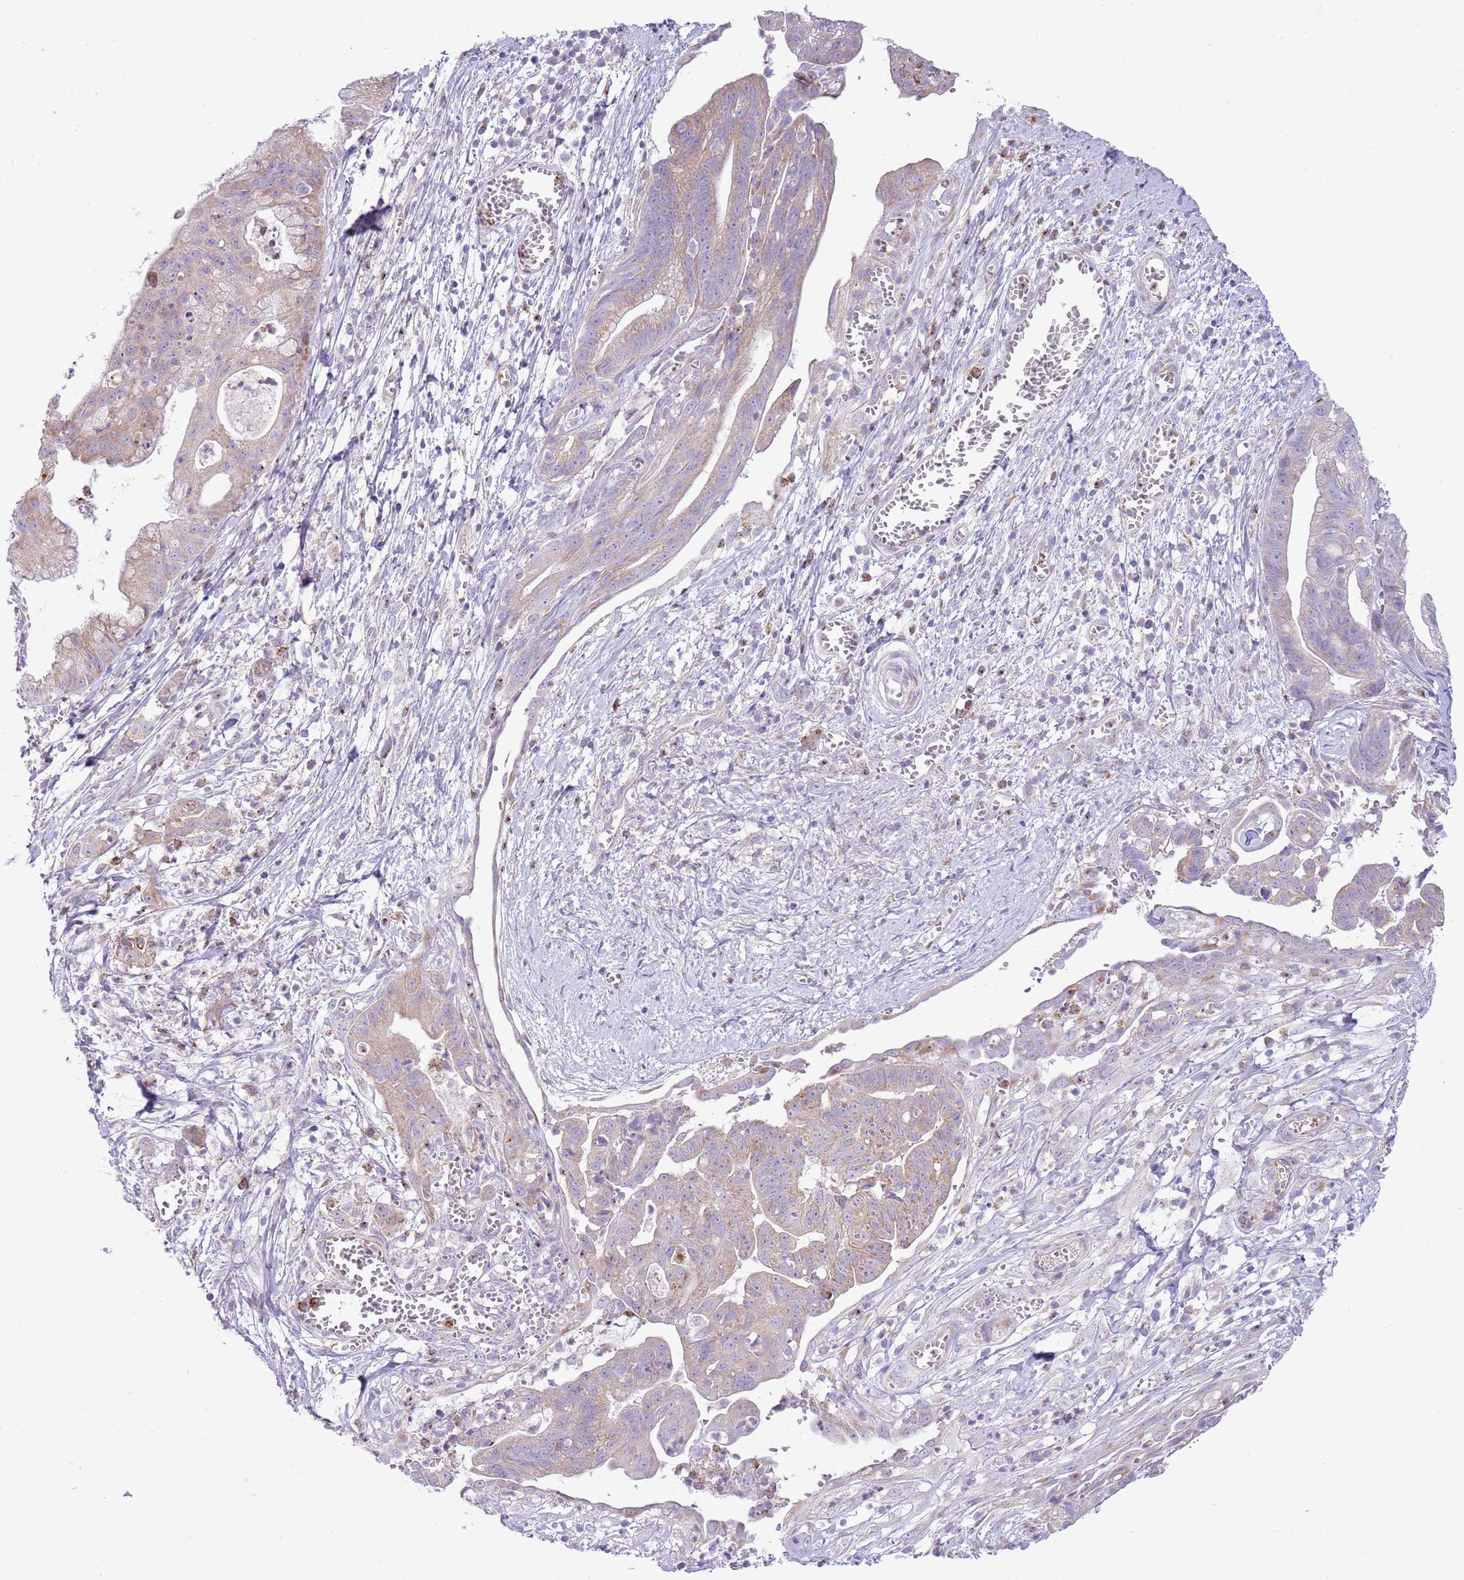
{"staining": {"intensity": "weak", "quantity": "25%-75%", "location": "cytoplasmic/membranous"}, "tissue": "ovarian cancer", "cell_type": "Tumor cells", "image_type": "cancer", "snomed": [{"axis": "morphology", "description": "Cystadenocarcinoma, mucinous, NOS"}, {"axis": "topography", "description": "Ovary"}], "caption": "A low amount of weak cytoplasmic/membranous positivity is seen in about 25%-75% of tumor cells in ovarian cancer (mucinous cystadenocarcinoma) tissue.", "gene": "OAZ2", "patient": {"sex": "female", "age": 70}}